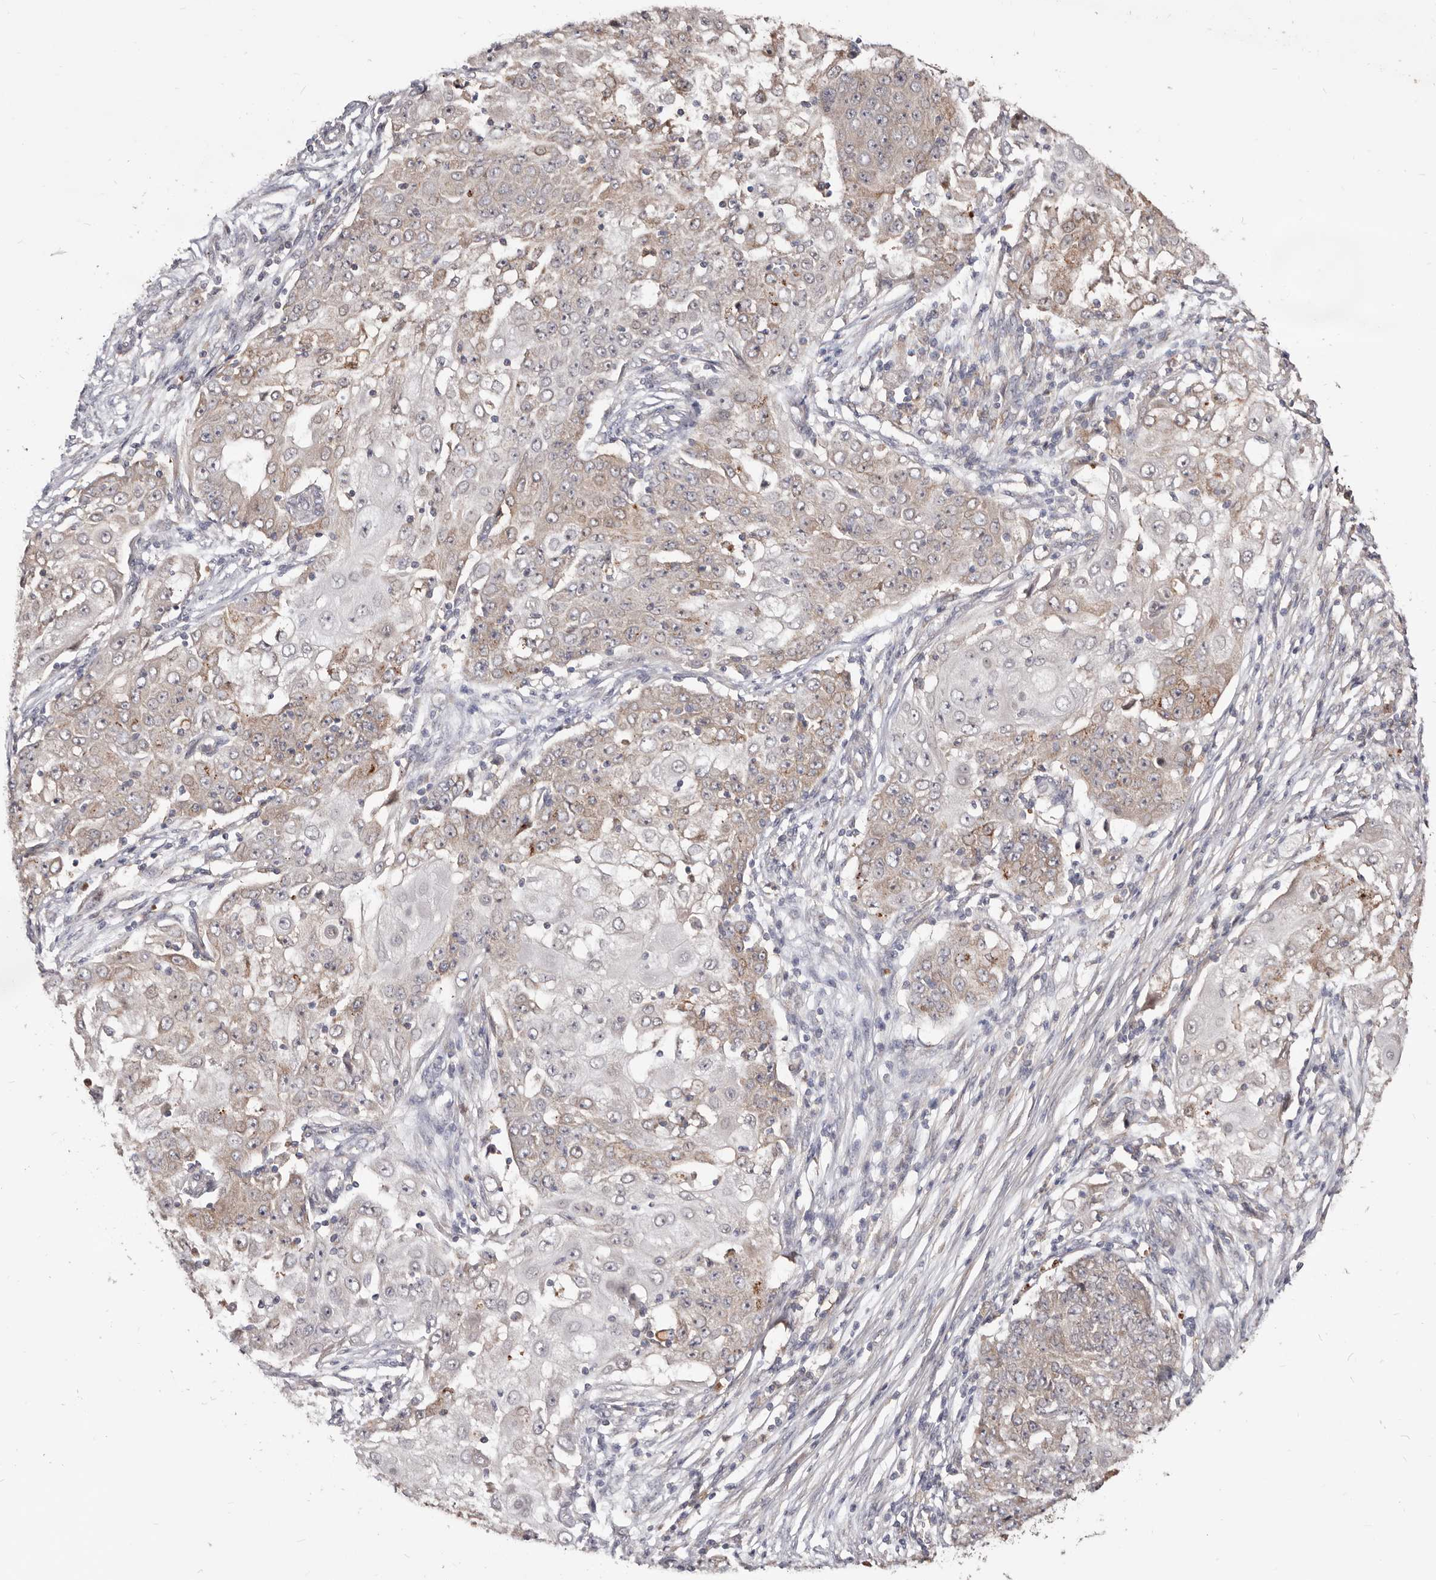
{"staining": {"intensity": "weak", "quantity": ">75%", "location": "cytoplasmic/membranous"}, "tissue": "ovarian cancer", "cell_type": "Tumor cells", "image_type": "cancer", "snomed": [{"axis": "morphology", "description": "Carcinoma, endometroid"}, {"axis": "topography", "description": "Ovary"}], "caption": "This micrograph reveals IHC staining of ovarian cancer (endometroid carcinoma), with low weak cytoplasmic/membranous expression in about >75% of tumor cells.", "gene": "TC2N", "patient": {"sex": "female", "age": 42}}